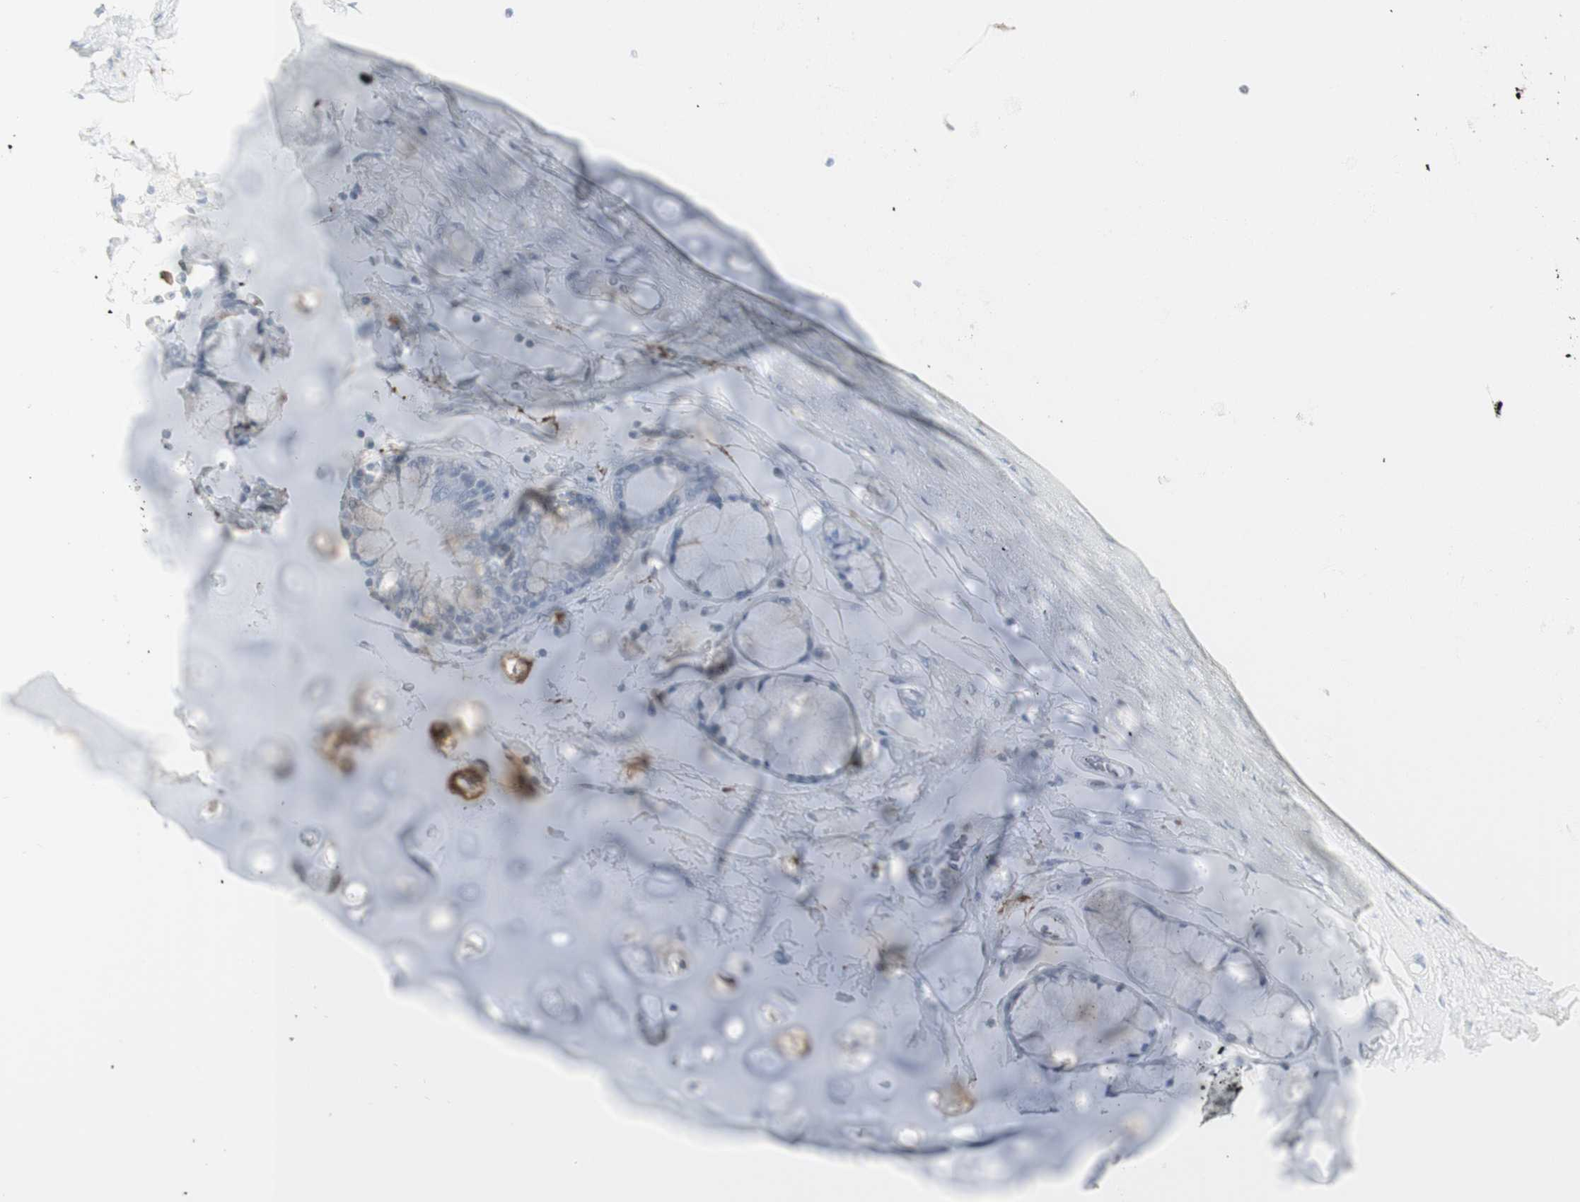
{"staining": {"intensity": "negative", "quantity": "none", "location": "none"}, "tissue": "adipose tissue", "cell_type": "Adipocytes", "image_type": "normal", "snomed": [{"axis": "morphology", "description": "Normal tissue, NOS"}, {"axis": "topography", "description": "Bronchus"}], "caption": "Image shows no protein staining in adipocytes of normal adipose tissue.", "gene": "MDK", "patient": {"sex": "female", "age": 73}}